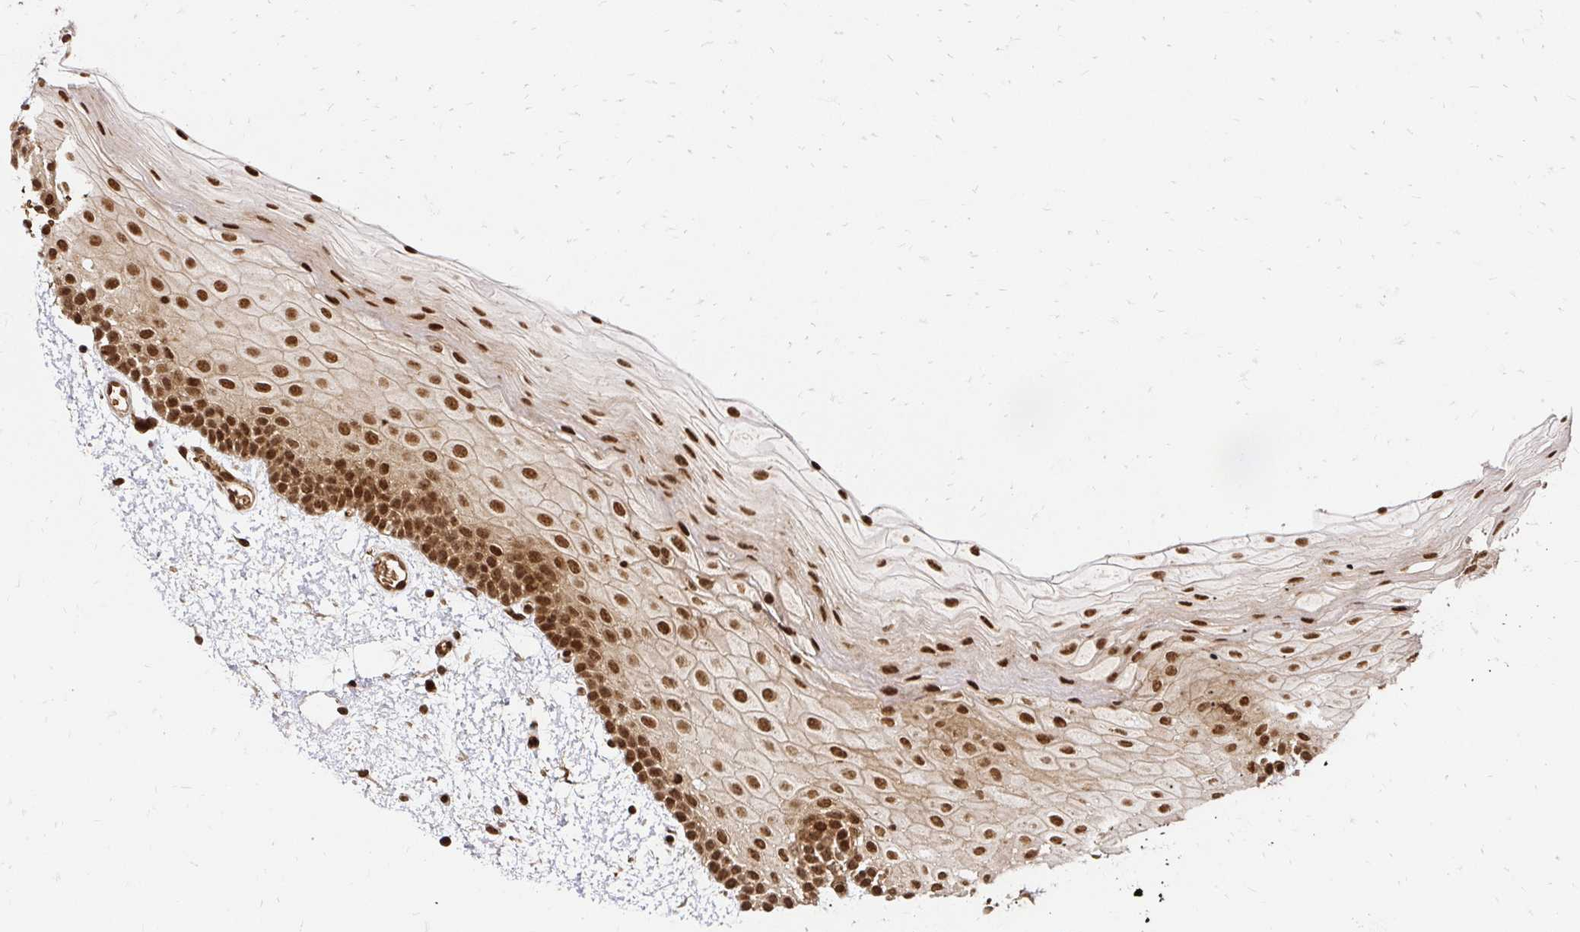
{"staining": {"intensity": "strong", "quantity": ">75%", "location": "cytoplasmic/membranous,nuclear"}, "tissue": "oral mucosa", "cell_type": "Squamous epithelial cells", "image_type": "normal", "snomed": [{"axis": "morphology", "description": "Normal tissue, NOS"}, {"axis": "topography", "description": "Oral tissue"}], "caption": "Human oral mucosa stained with a brown dye demonstrates strong cytoplasmic/membranous,nuclear positive expression in approximately >75% of squamous epithelial cells.", "gene": "GLYR1", "patient": {"sex": "female", "age": 82}}